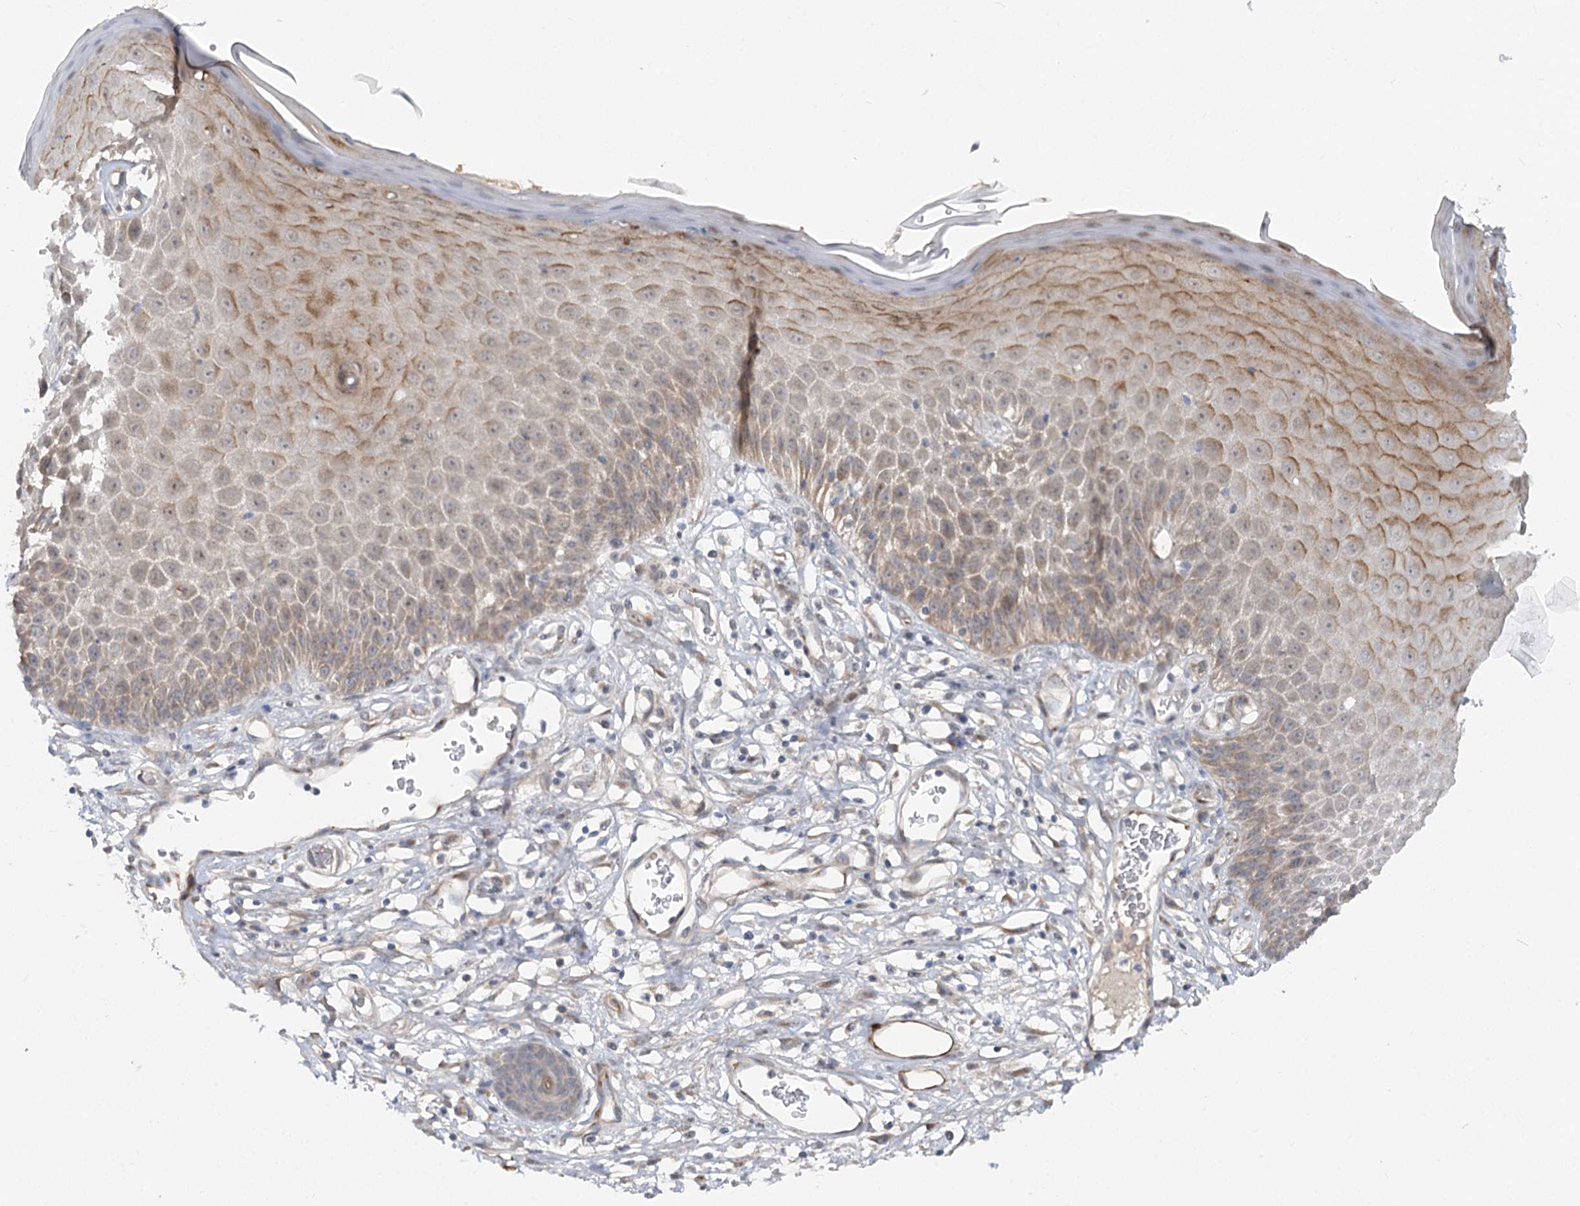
{"staining": {"intensity": "moderate", "quantity": "25%-75%", "location": "cytoplasmic/membranous"}, "tissue": "skin", "cell_type": "Epidermal cells", "image_type": "normal", "snomed": [{"axis": "morphology", "description": "Normal tissue, NOS"}, {"axis": "topography", "description": "Vulva"}], "caption": "Skin stained with IHC shows moderate cytoplasmic/membranous staining in approximately 25%-75% of epidermal cells.", "gene": "FGF19", "patient": {"sex": "female", "age": 68}}